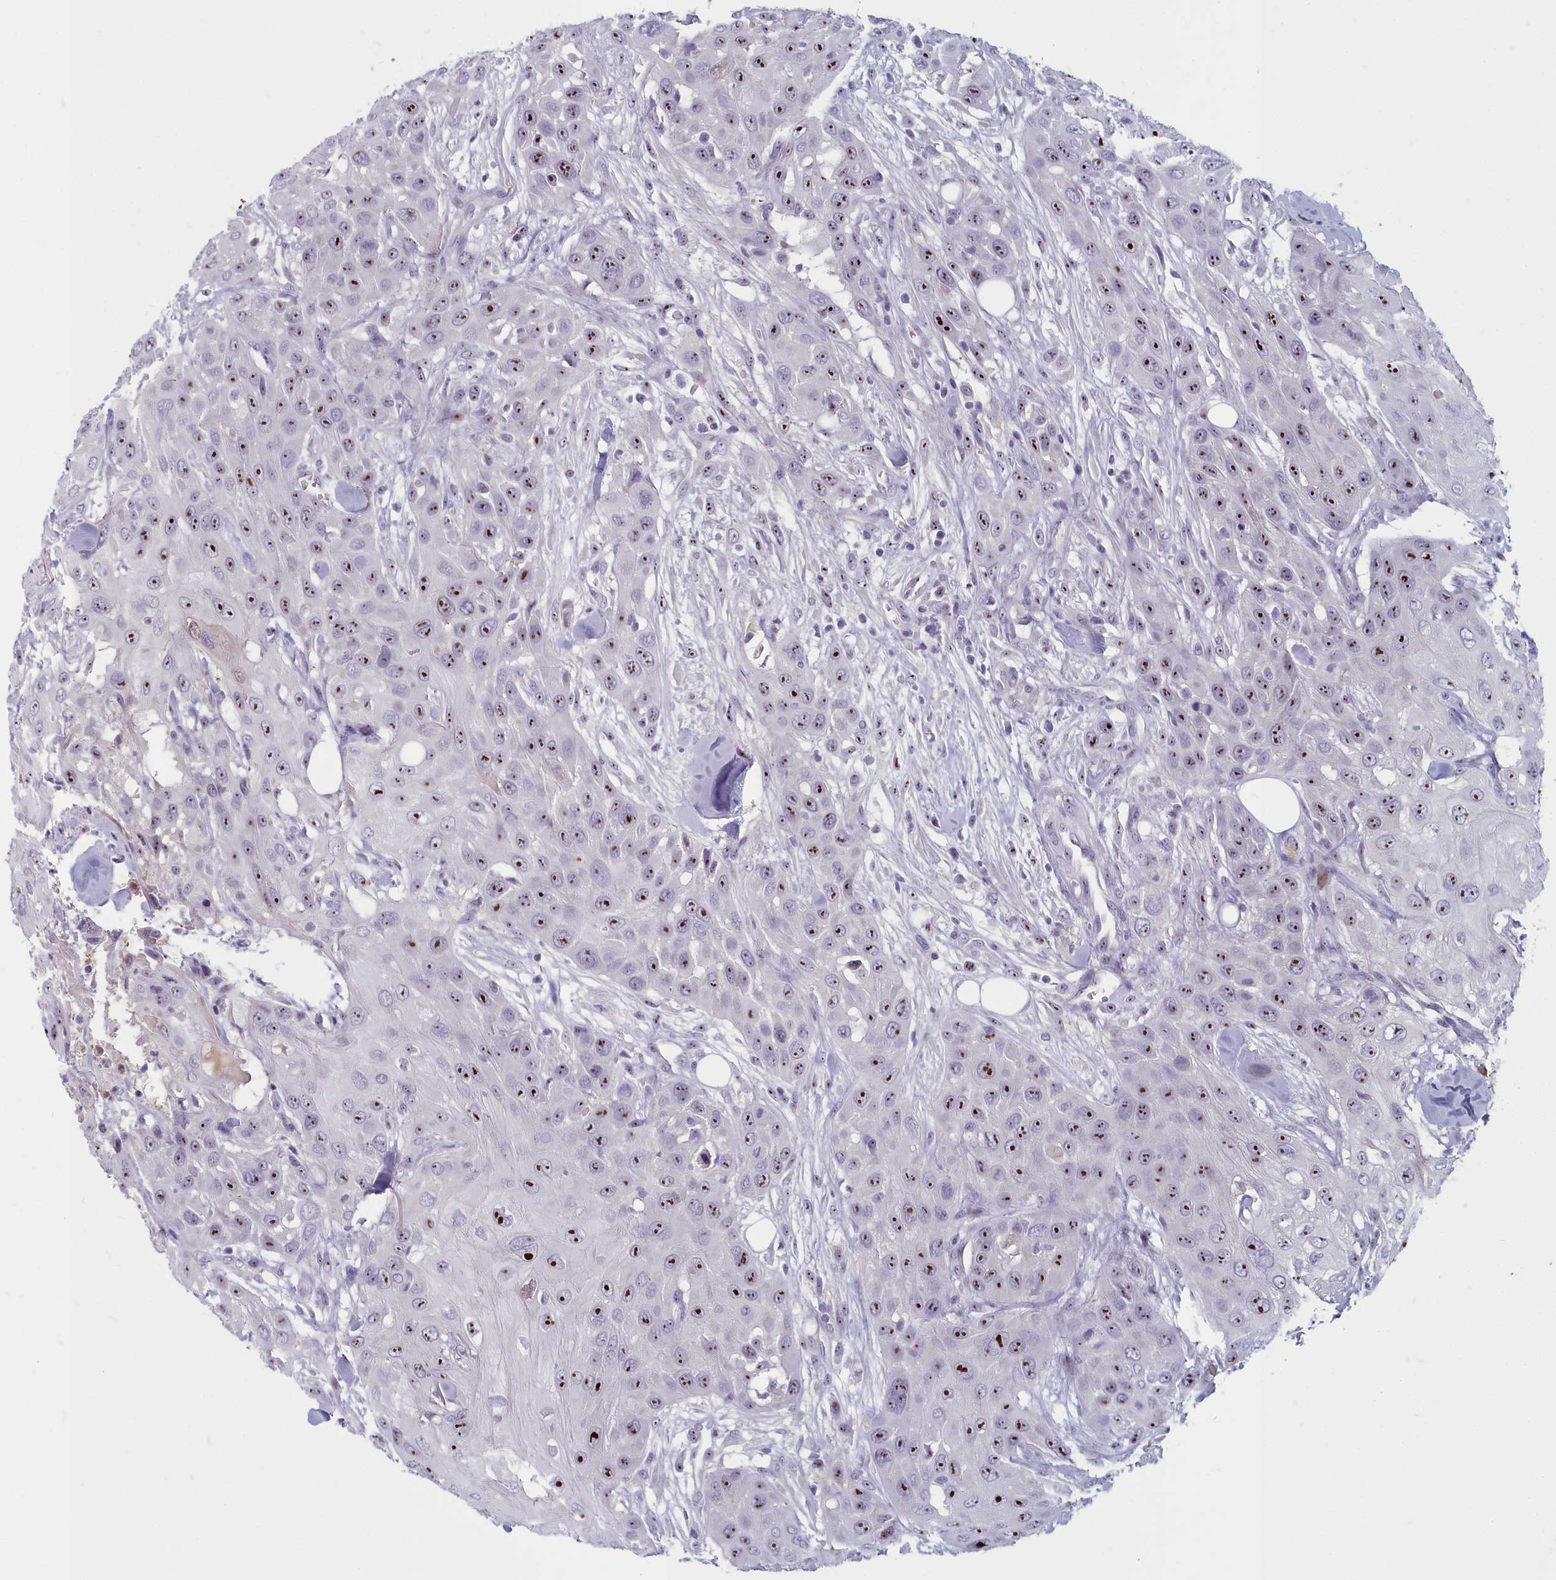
{"staining": {"intensity": "strong", "quantity": ">75%", "location": "nuclear"}, "tissue": "head and neck cancer", "cell_type": "Tumor cells", "image_type": "cancer", "snomed": [{"axis": "morphology", "description": "Squamous cell carcinoma, NOS"}, {"axis": "topography", "description": "Head-Neck"}], "caption": "This micrograph displays squamous cell carcinoma (head and neck) stained with immunohistochemistry (IHC) to label a protein in brown. The nuclear of tumor cells show strong positivity for the protein. Nuclei are counter-stained blue.", "gene": "INSYN2A", "patient": {"sex": "male", "age": 81}}